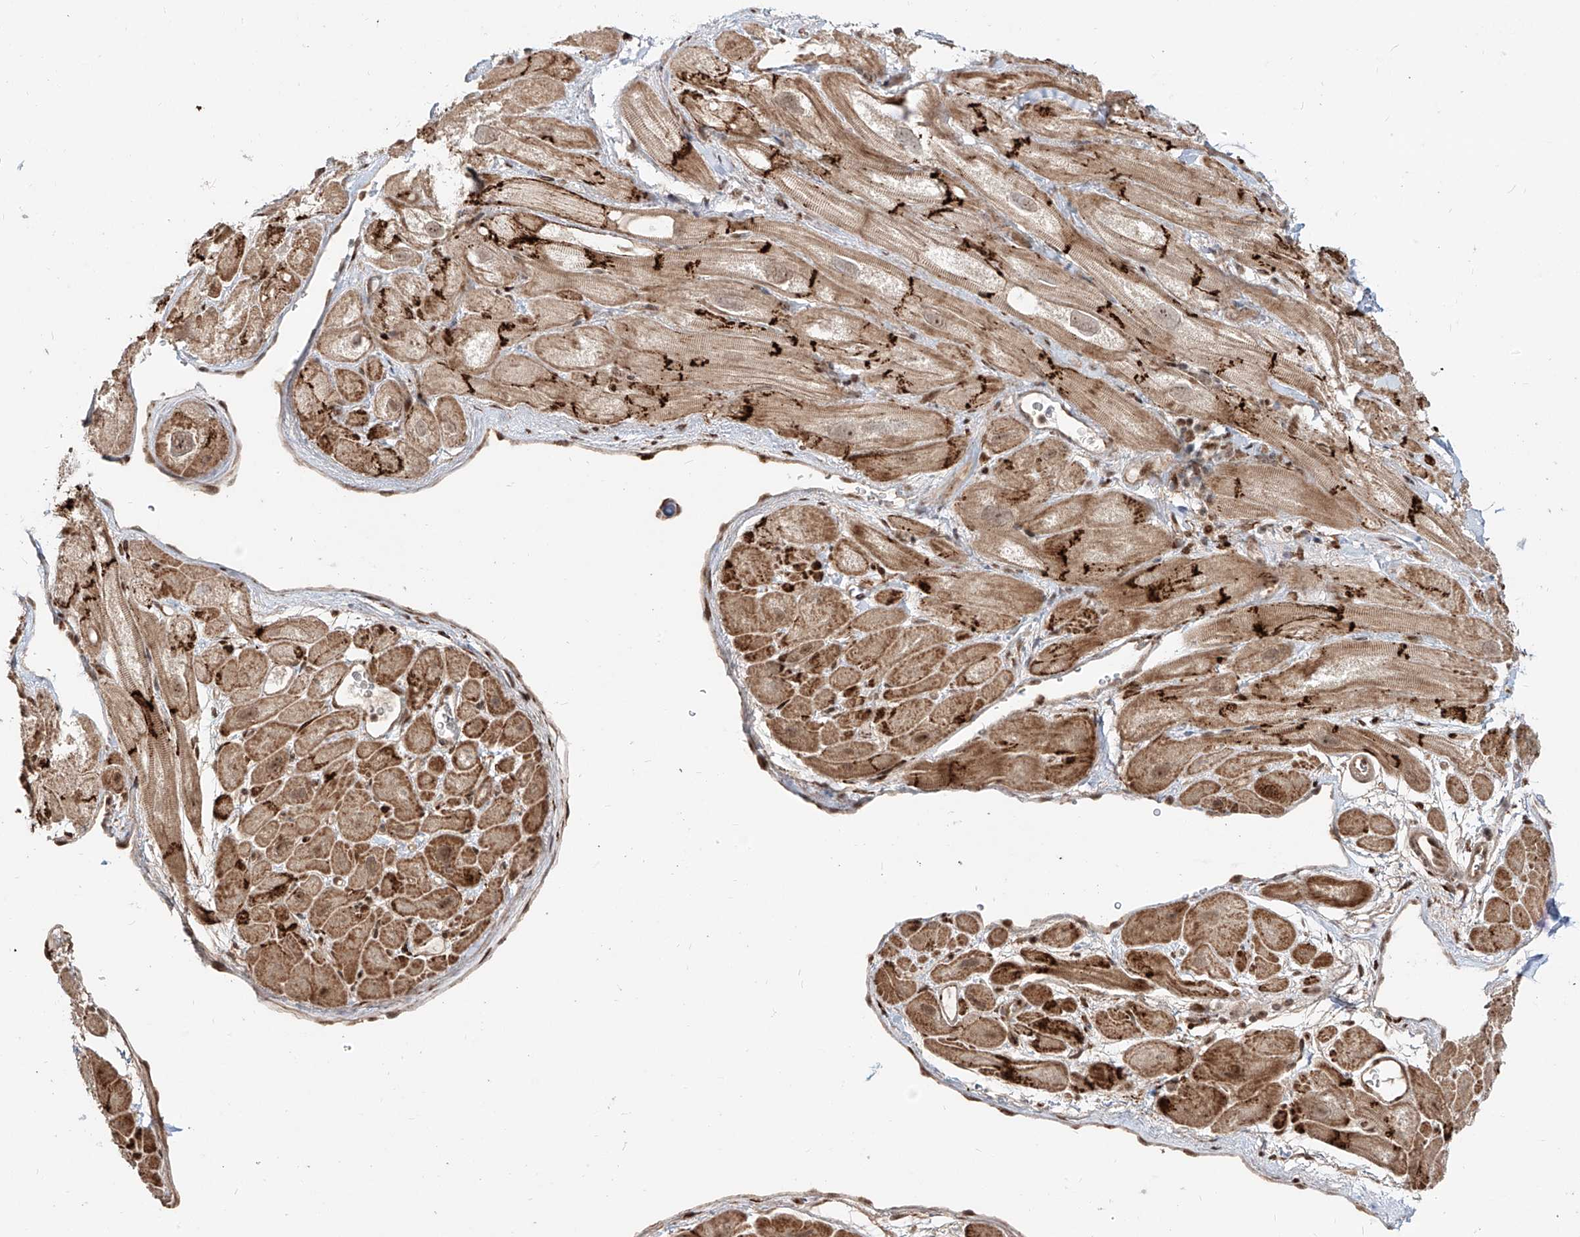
{"staining": {"intensity": "moderate", "quantity": ">75%", "location": "cytoplasmic/membranous"}, "tissue": "heart muscle", "cell_type": "Cardiomyocytes", "image_type": "normal", "snomed": [{"axis": "morphology", "description": "Normal tissue, NOS"}, {"axis": "topography", "description": "Heart"}], "caption": "Heart muscle stained for a protein (brown) displays moderate cytoplasmic/membranous positive expression in about >75% of cardiomyocytes.", "gene": "ZNF710", "patient": {"sex": "male", "age": 49}}